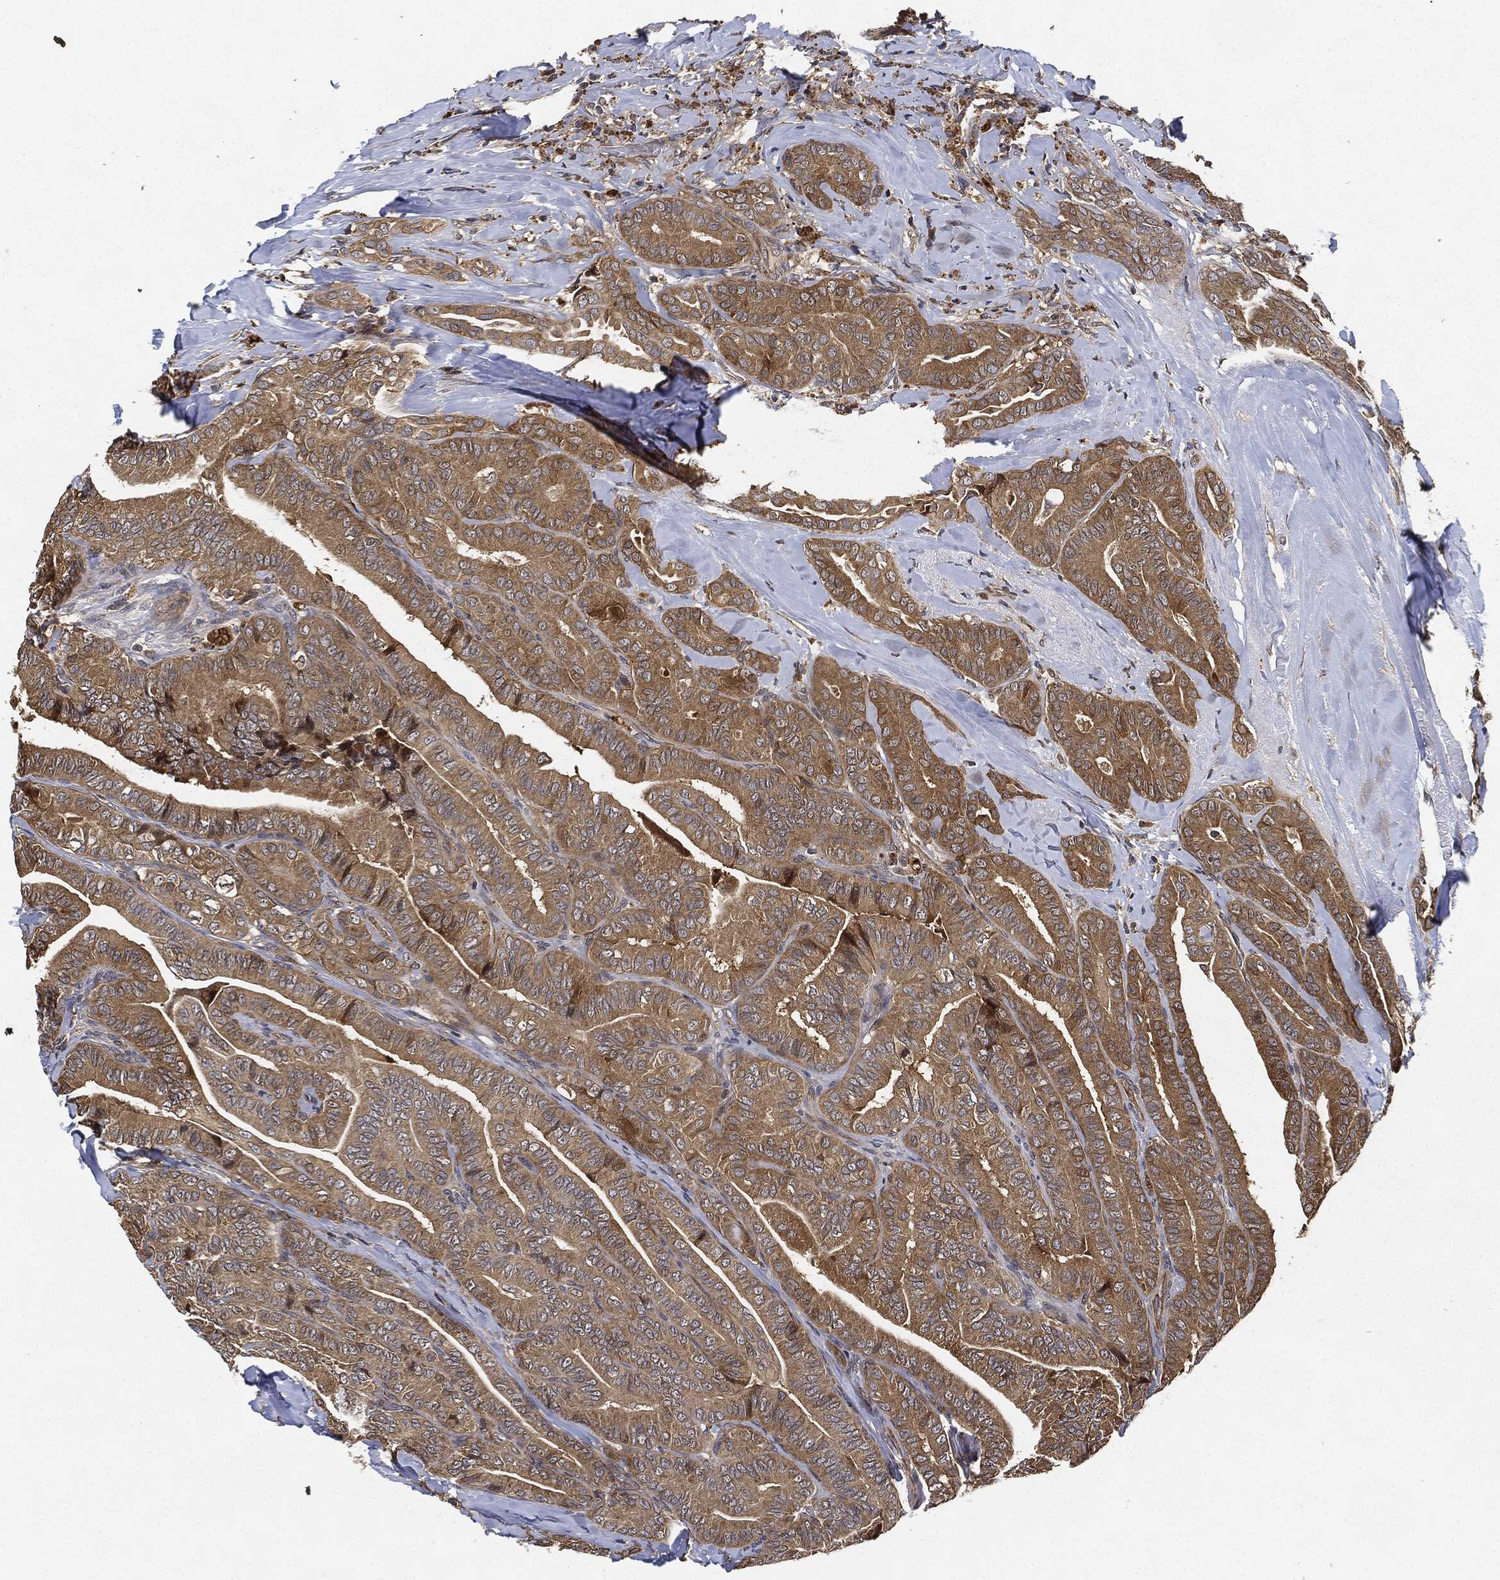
{"staining": {"intensity": "moderate", "quantity": "25%-75%", "location": "cytoplasmic/membranous"}, "tissue": "thyroid cancer", "cell_type": "Tumor cells", "image_type": "cancer", "snomed": [{"axis": "morphology", "description": "Papillary adenocarcinoma, NOS"}, {"axis": "topography", "description": "Thyroid gland"}], "caption": "Thyroid cancer stained with a brown dye reveals moderate cytoplasmic/membranous positive expression in about 25%-75% of tumor cells.", "gene": "MLST8", "patient": {"sex": "male", "age": 61}}